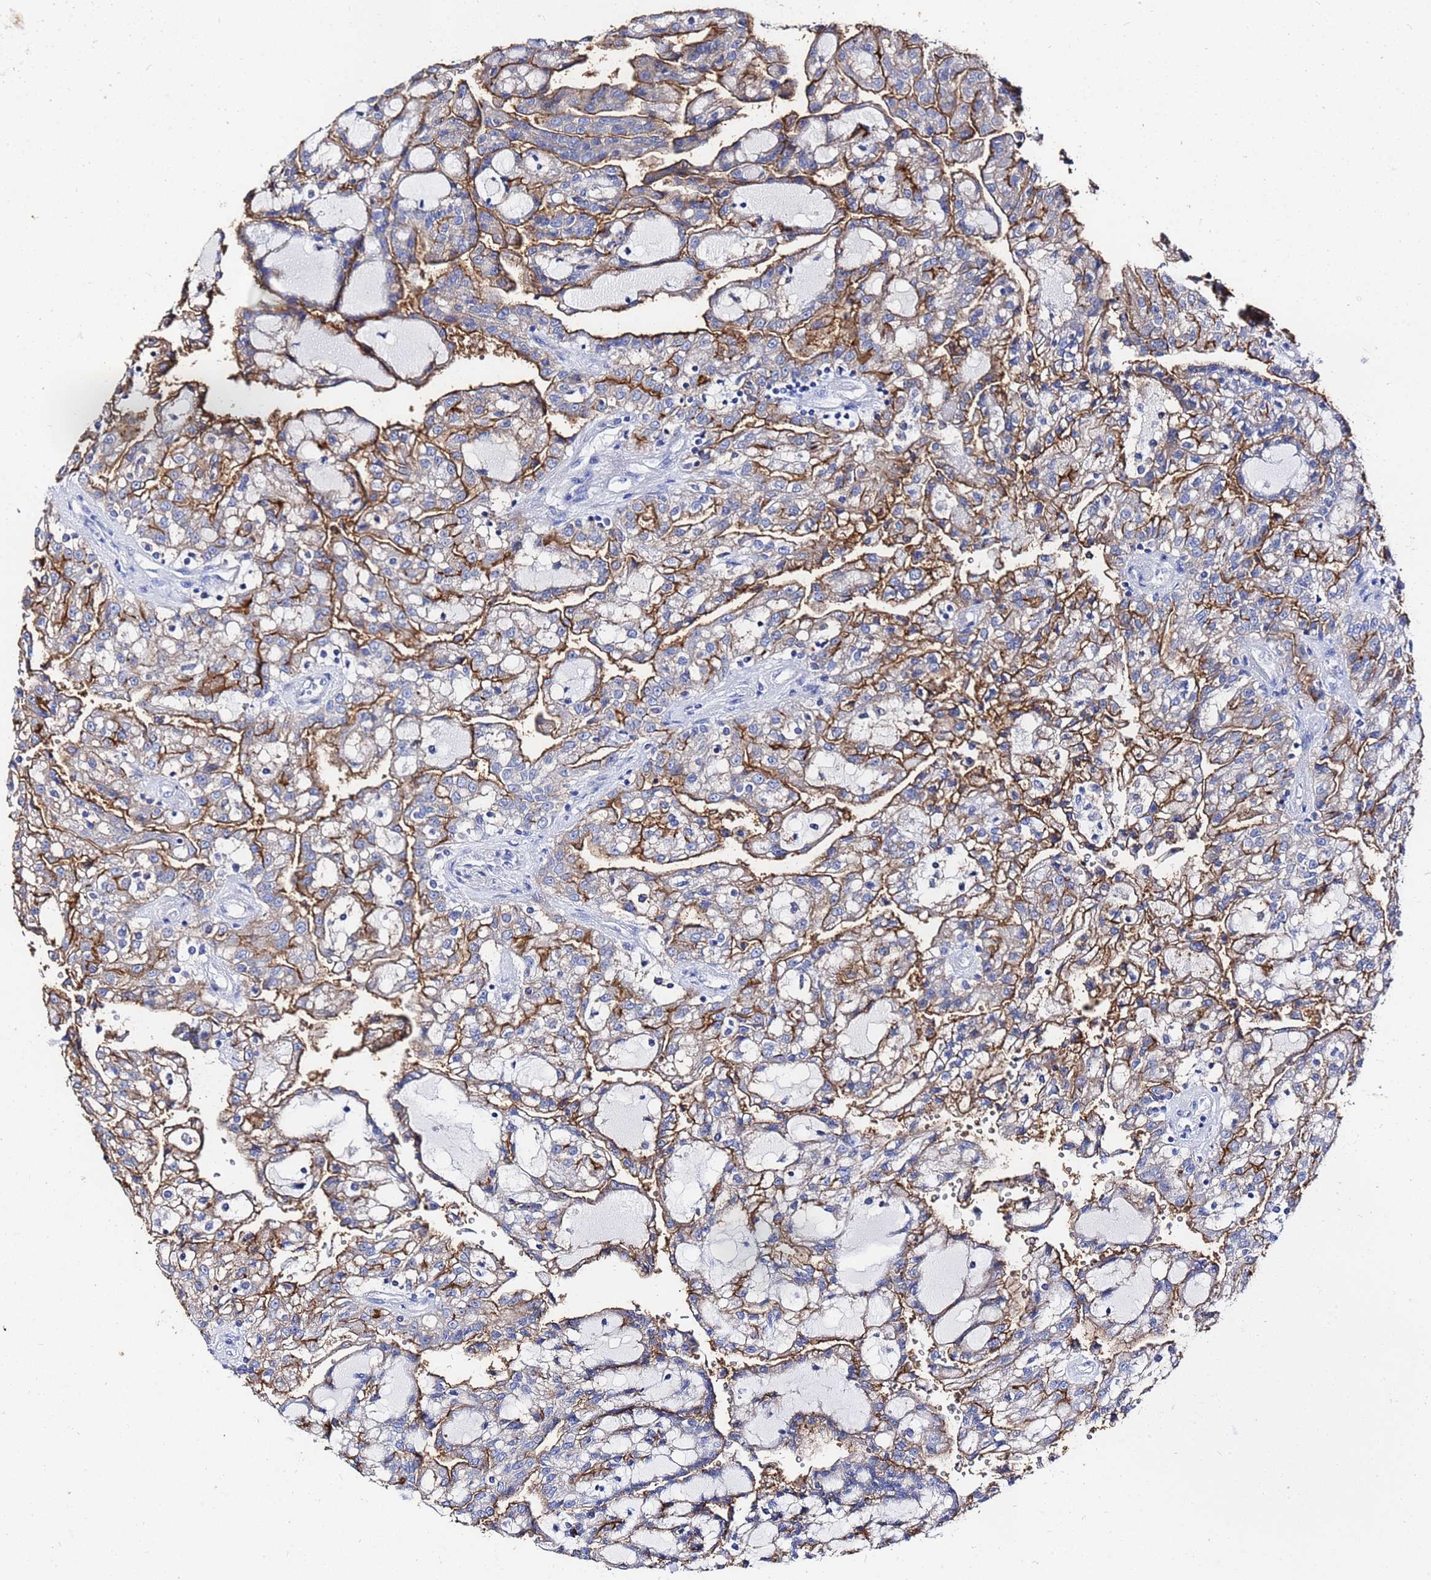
{"staining": {"intensity": "moderate", "quantity": "25%-75%", "location": "cytoplasmic/membranous"}, "tissue": "renal cancer", "cell_type": "Tumor cells", "image_type": "cancer", "snomed": [{"axis": "morphology", "description": "Adenocarcinoma, NOS"}, {"axis": "topography", "description": "Kidney"}], "caption": "A high-resolution image shows immunohistochemistry (IHC) staining of renal cancer (adenocarcinoma), which reveals moderate cytoplasmic/membranous staining in approximately 25%-75% of tumor cells.", "gene": "GGT1", "patient": {"sex": "male", "age": 63}}